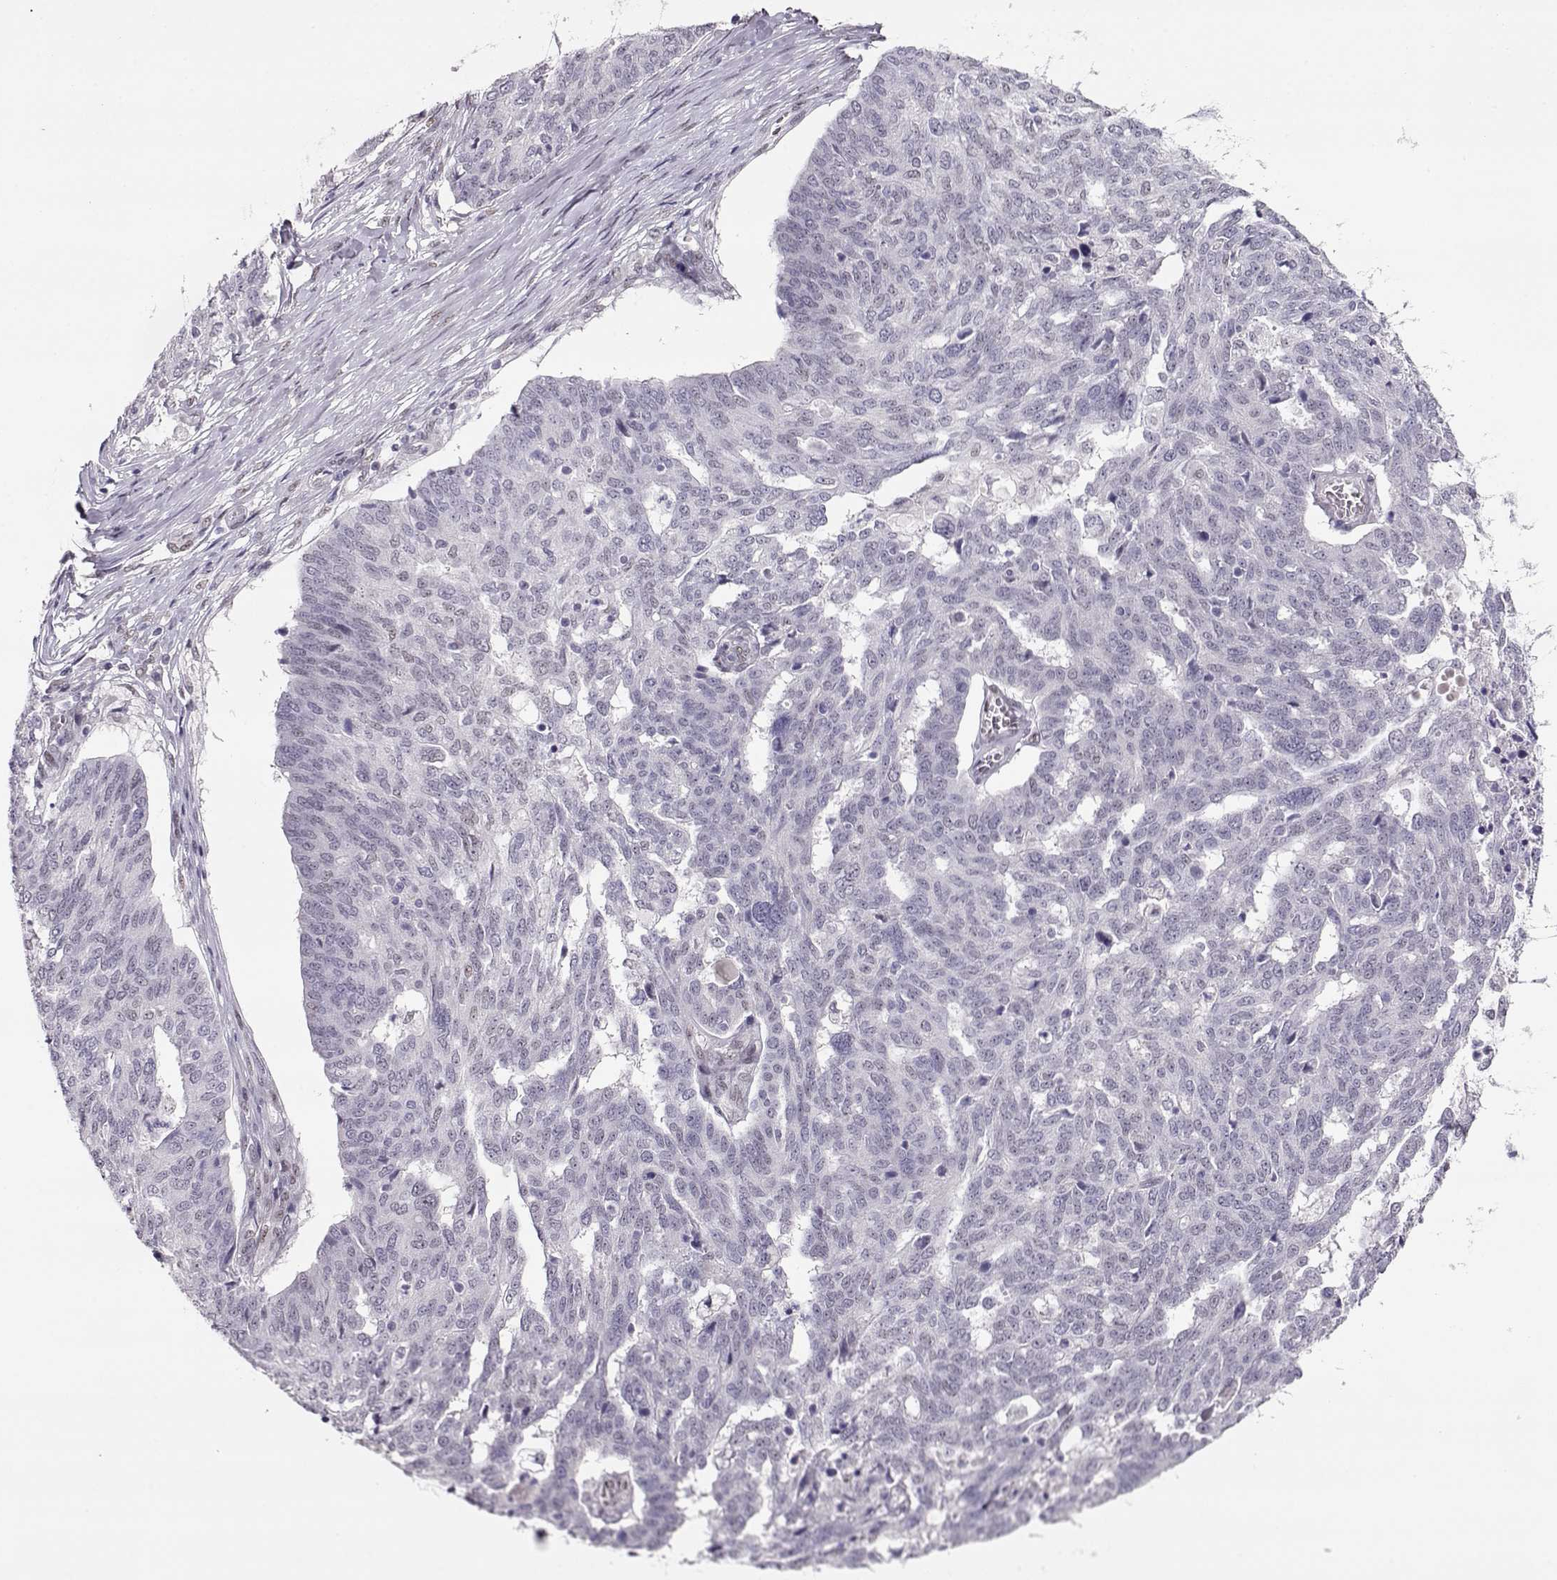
{"staining": {"intensity": "negative", "quantity": "none", "location": "none"}, "tissue": "ovarian cancer", "cell_type": "Tumor cells", "image_type": "cancer", "snomed": [{"axis": "morphology", "description": "Cystadenocarcinoma, serous, NOS"}, {"axis": "topography", "description": "Ovary"}], "caption": "Tumor cells show no significant protein positivity in serous cystadenocarcinoma (ovarian).", "gene": "POLI", "patient": {"sex": "female", "age": 67}}